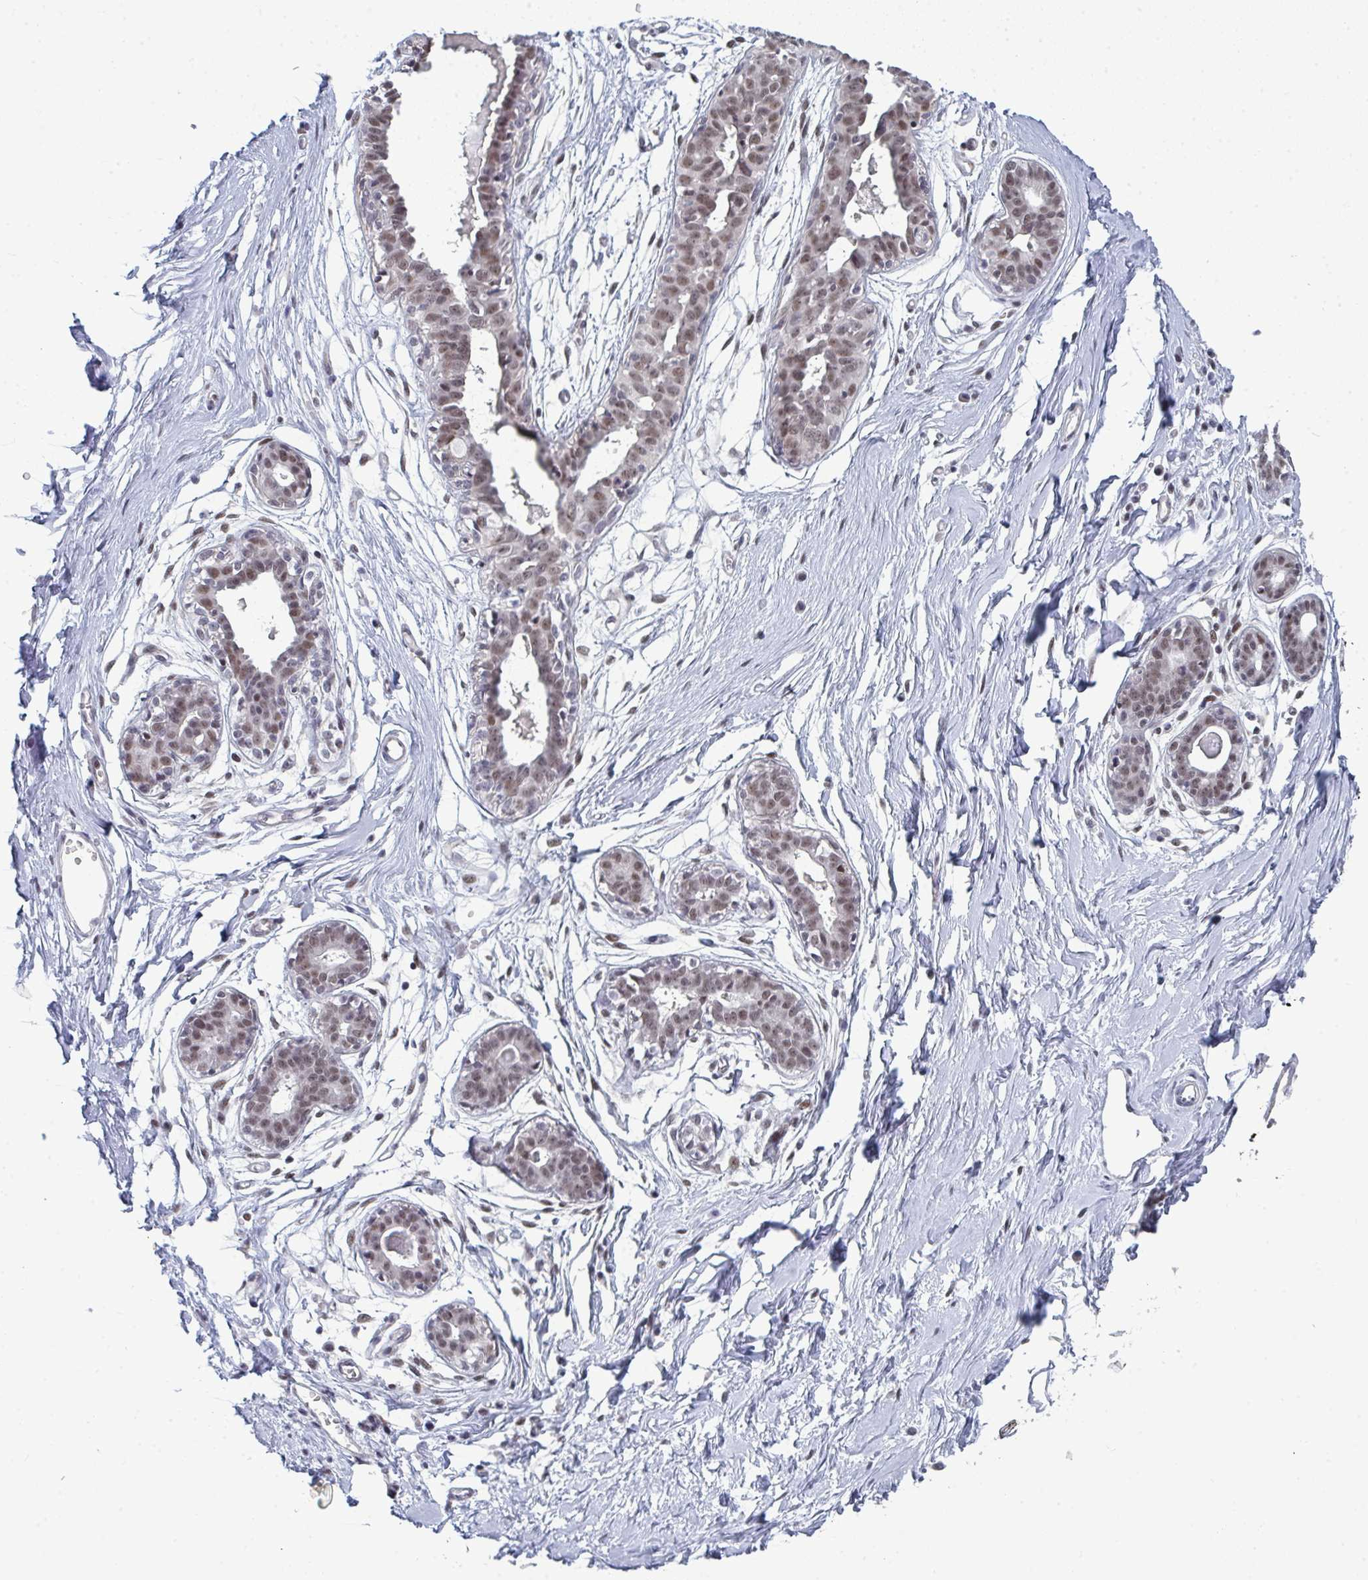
{"staining": {"intensity": "negative", "quantity": "none", "location": "none"}, "tissue": "breast", "cell_type": "Adipocytes", "image_type": "normal", "snomed": [{"axis": "morphology", "description": "Normal tissue, NOS"}, {"axis": "topography", "description": "Breast"}], "caption": "Adipocytes show no significant positivity in benign breast.", "gene": "ATF1", "patient": {"sex": "female", "age": 45}}